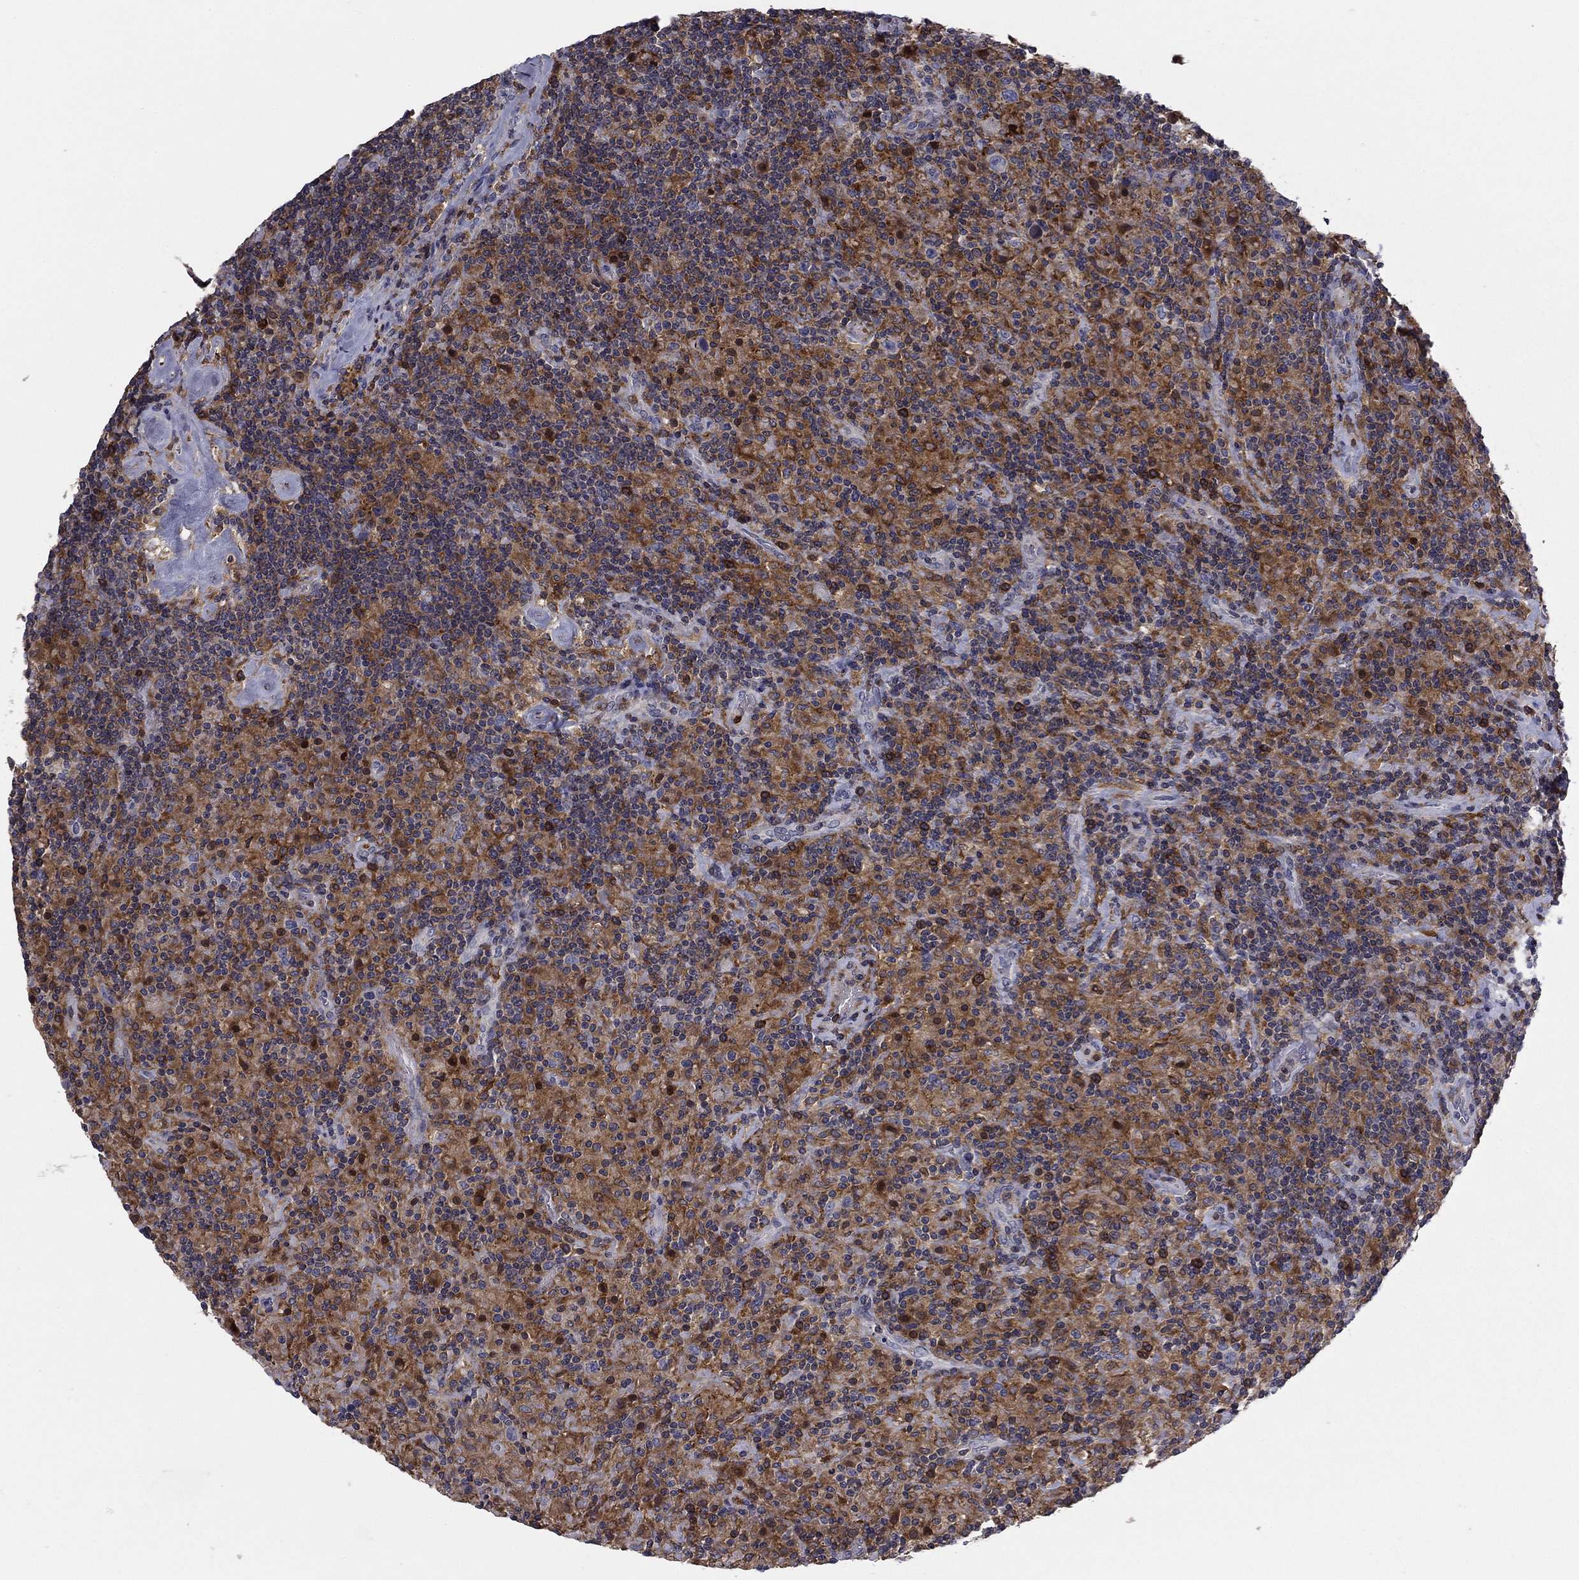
{"staining": {"intensity": "negative", "quantity": "none", "location": "none"}, "tissue": "lymphoma", "cell_type": "Tumor cells", "image_type": "cancer", "snomed": [{"axis": "morphology", "description": "Hodgkin's disease, NOS"}, {"axis": "topography", "description": "Lymph node"}], "caption": "The photomicrograph reveals no significant staining in tumor cells of Hodgkin's disease.", "gene": "PLCB2", "patient": {"sex": "male", "age": 70}}